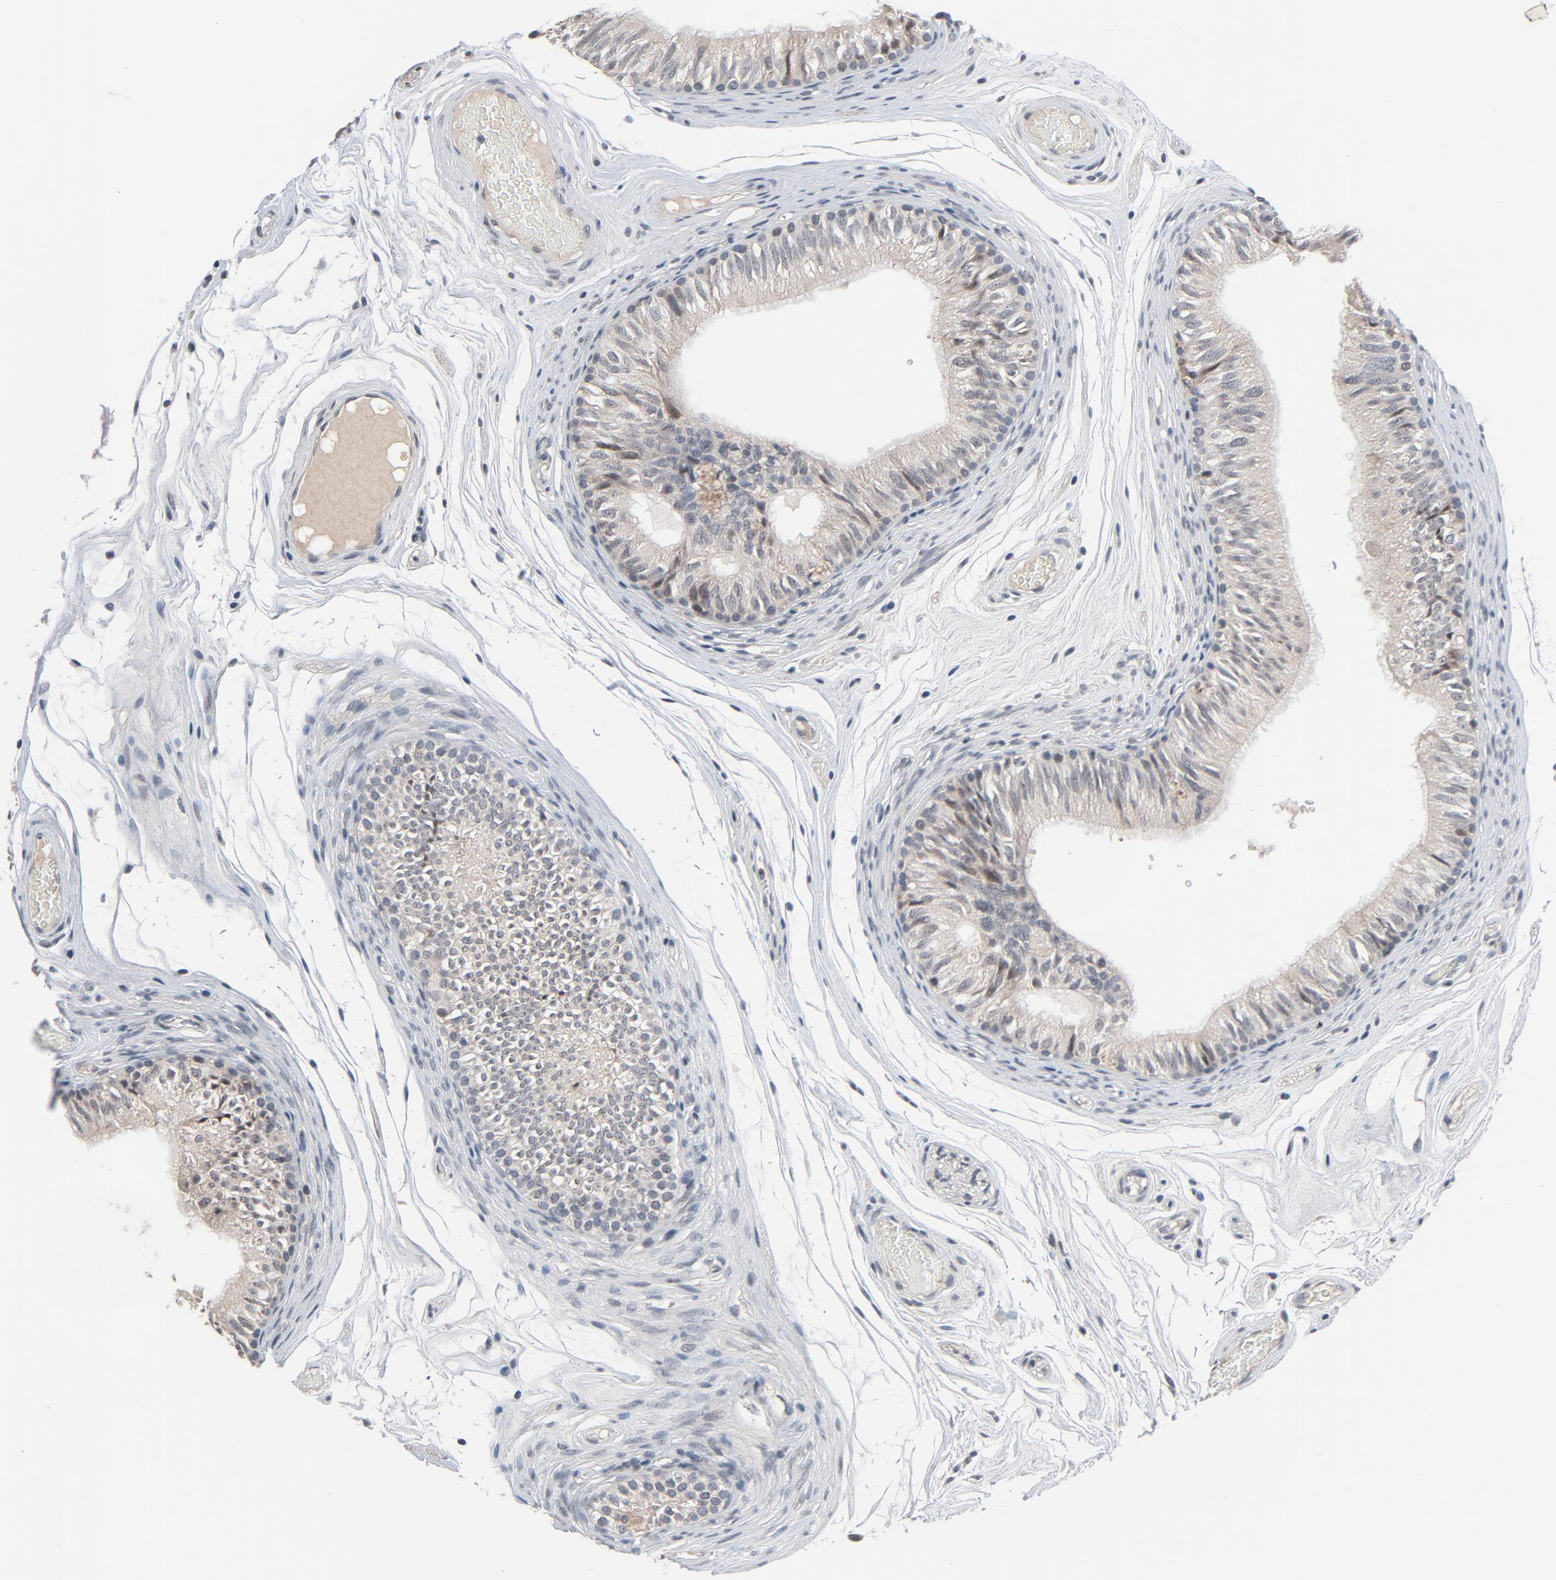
{"staining": {"intensity": "weak", "quantity": ">75%", "location": "cytoplasmic/membranous"}, "tissue": "epididymis", "cell_type": "Glandular cells", "image_type": "normal", "snomed": [{"axis": "morphology", "description": "Normal tissue, NOS"}, {"axis": "topography", "description": "Testis"}, {"axis": "topography", "description": "Epididymis"}], "caption": "High-power microscopy captured an IHC micrograph of unremarkable epididymis, revealing weak cytoplasmic/membranous staining in about >75% of glandular cells.", "gene": "MT3", "patient": {"sex": "male", "age": 36}}